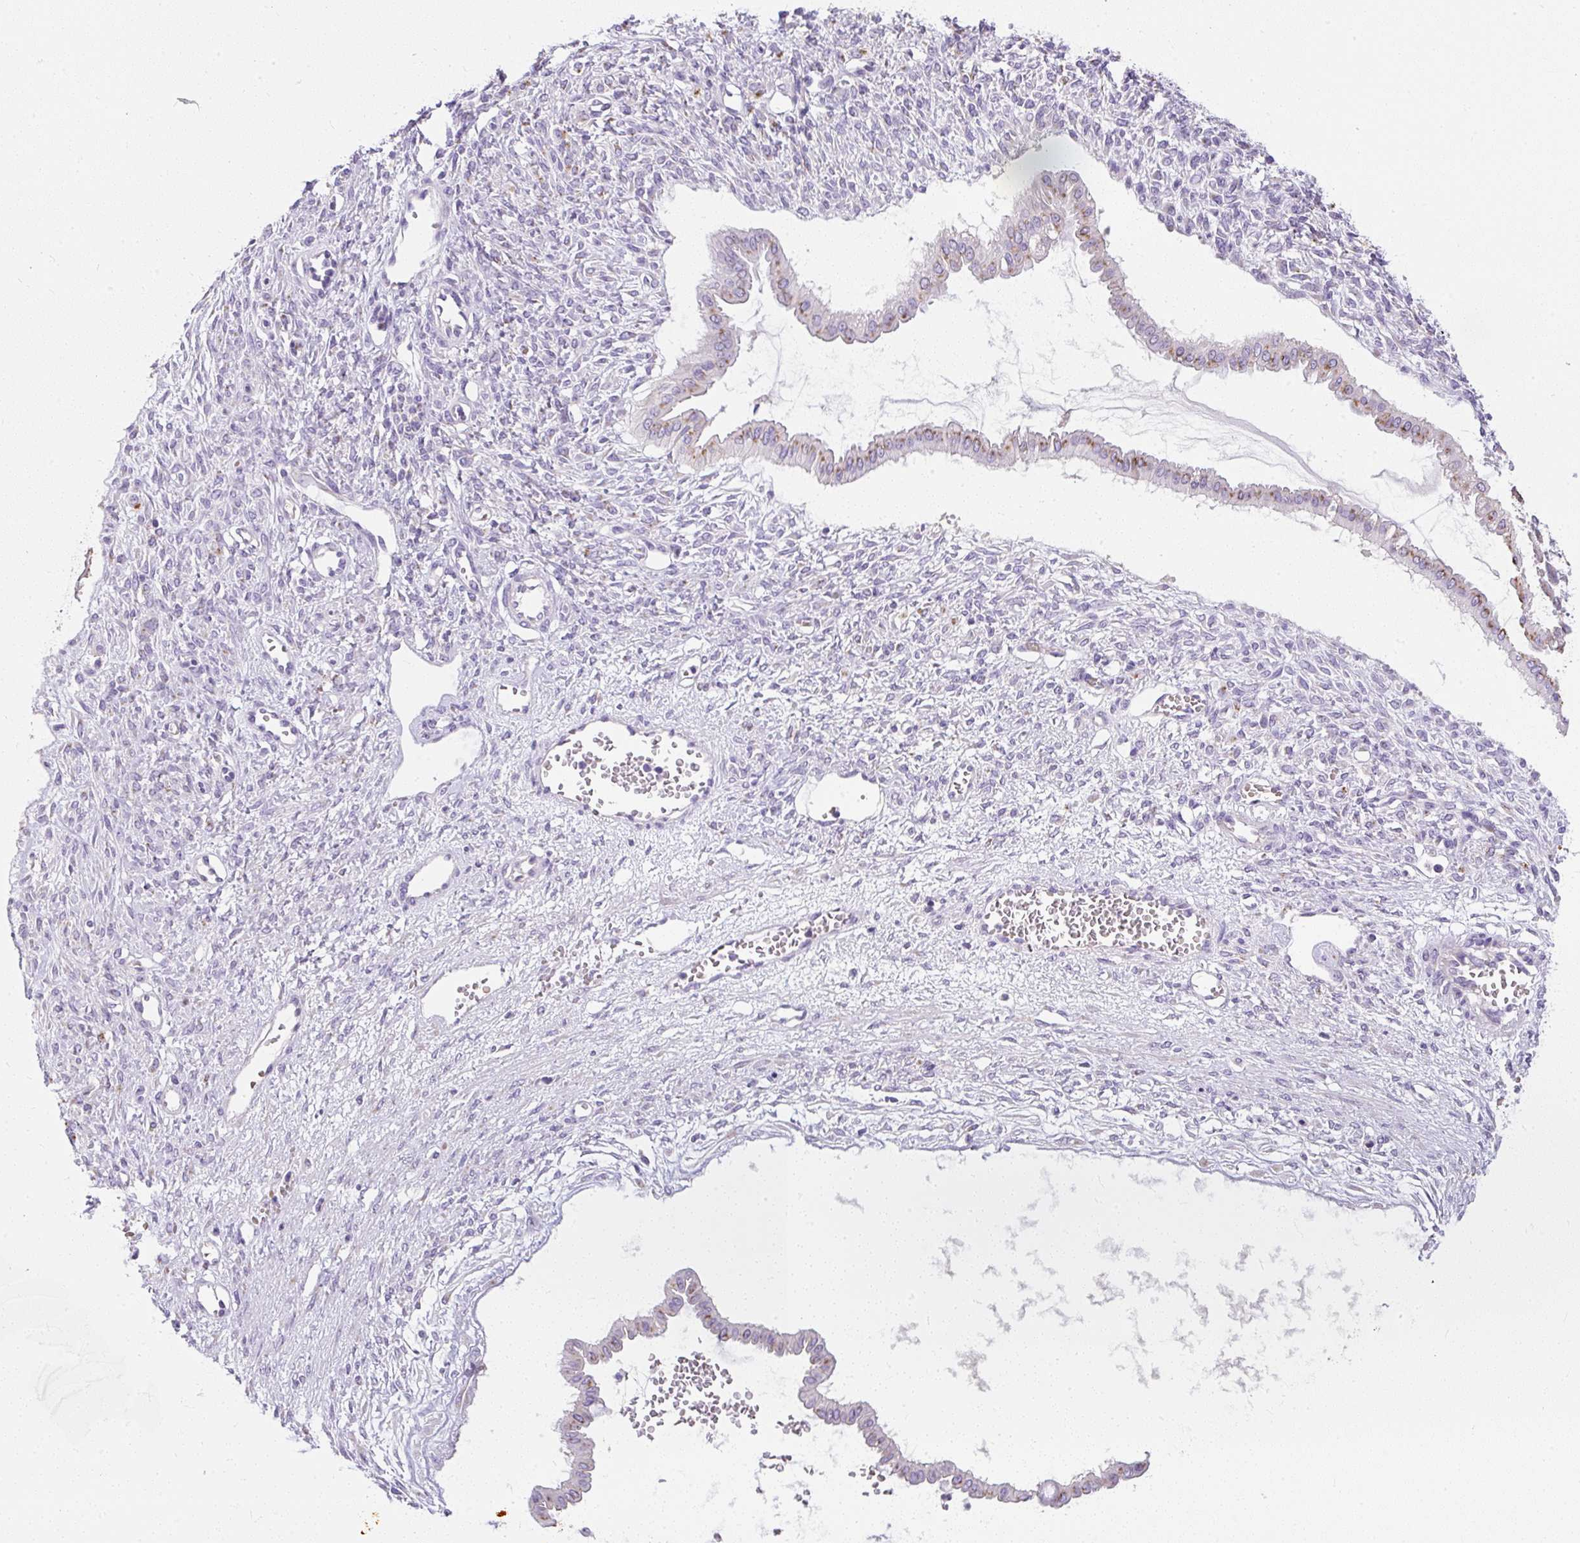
{"staining": {"intensity": "moderate", "quantity": ">75%", "location": "cytoplasmic/membranous"}, "tissue": "ovarian cancer", "cell_type": "Tumor cells", "image_type": "cancer", "snomed": [{"axis": "morphology", "description": "Cystadenocarcinoma, mucinous, NOS"}, {"axis": "topography", "description": "Ovary"}], "caption": "About >75% of tumor cells in human ovarian mucinous cystadenocarcinoma exhibit moderate cytoplasmic/membranous protein positivity as visualized by brown immunohistochemical staining.", "gene": "DTX4", "patient": {"sex": "female", "age": 73}}